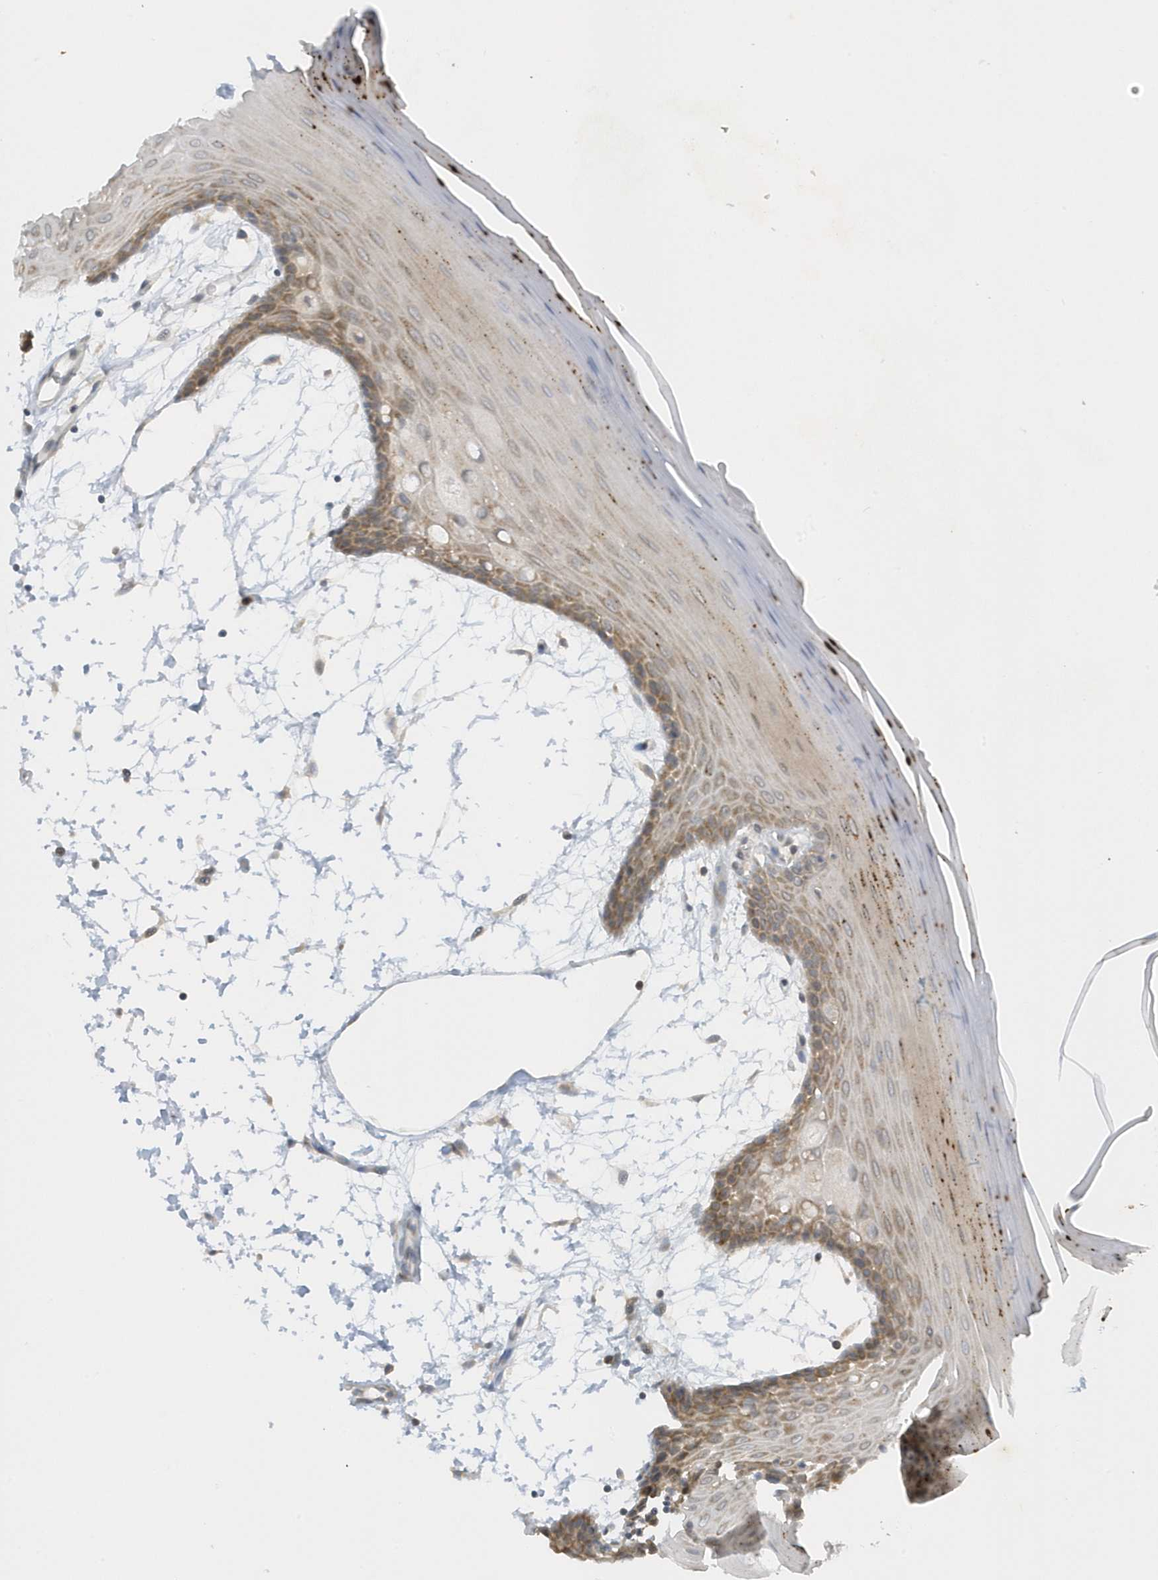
{"staining": {"intensity": "moderate", "quantity": ">75%", "location": "cytoplasmic/membranous"}, "tissue": "oral mucosa", "cell_type": "Squamous epithelial cells", "image_type": "normal", "snomed": [{"axis": "morphology", "description": "Normal tissue, NOS"}, {"axis": "topography", "description": "Skeletal muscle"}, {"axis": "topography", "description": "Oral tissue"}, {"axis": "topography", "description": "Salivary gland"}, {"axis": "topography", "description": "Peripheral nerve tissue"}], "caption": "The histopathology image reveals staining of unremarkable oral mucosa, revealing moderate cytoplasmic/membranous protein staining (brown color) within squamous epithelial cells. The staining was performed using DAB, with brown indicating positive protein expression. Nuclei are stained blue with hematoxylin.", "gene": "SCN3A", "patient": {"sex": "male", "age": 54}}